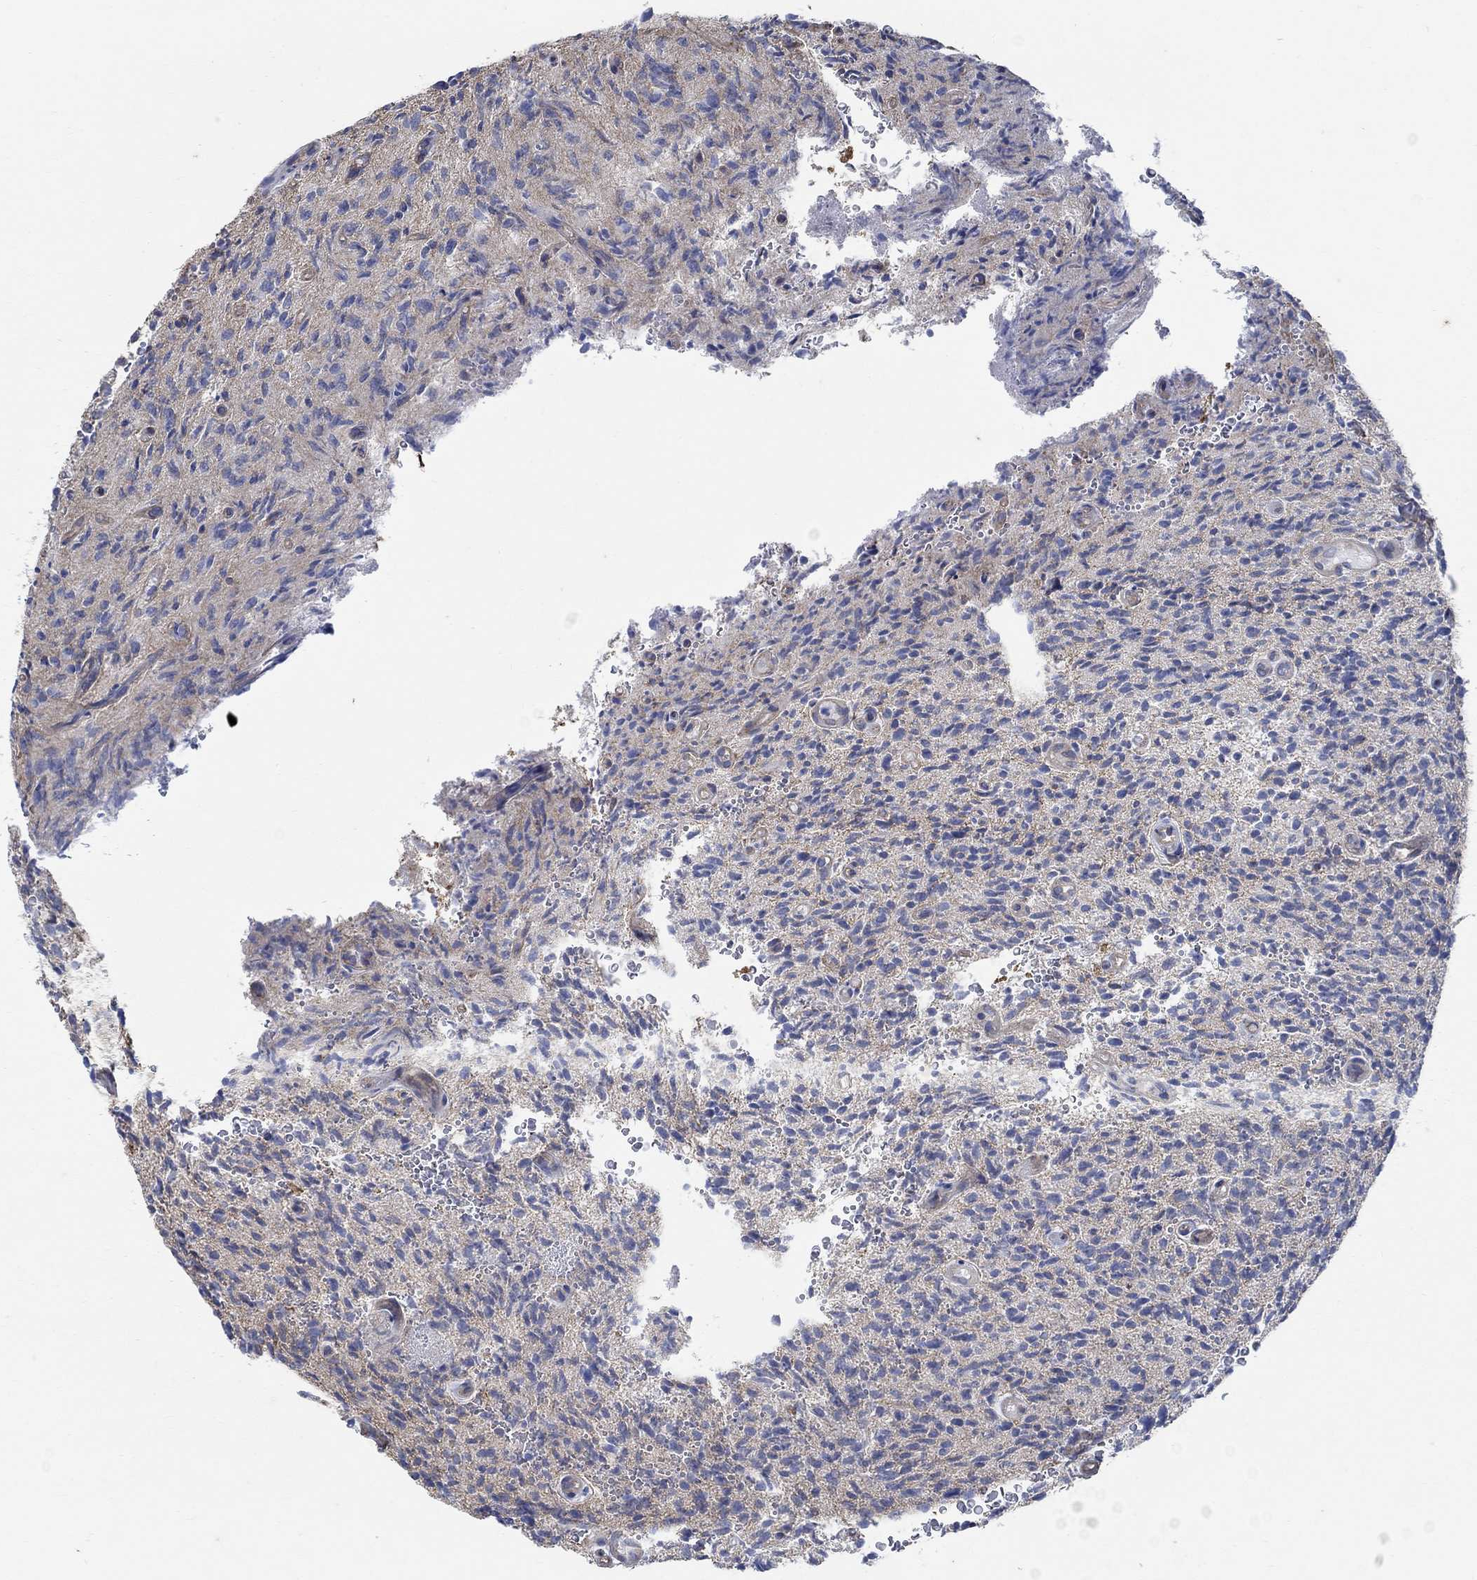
{"staining": {"intensity": "negative", "quantity": "none", "location": "none"}, "tissue": "glioma", "cell_type": "Tumor cells", "image_type": "cancer", "snomed": [{"axis": "morphology", "description": "Glioma, malignant, High grade"}, {"axis": "topography", "description": "Brain"}], "caption": "This is an immunohistochemistry (IHC) histopathology image of human glioma. There is no staining in tumor cells.", "gene": "TMEM198", "patient": {"sex": "male", "age": 64}}